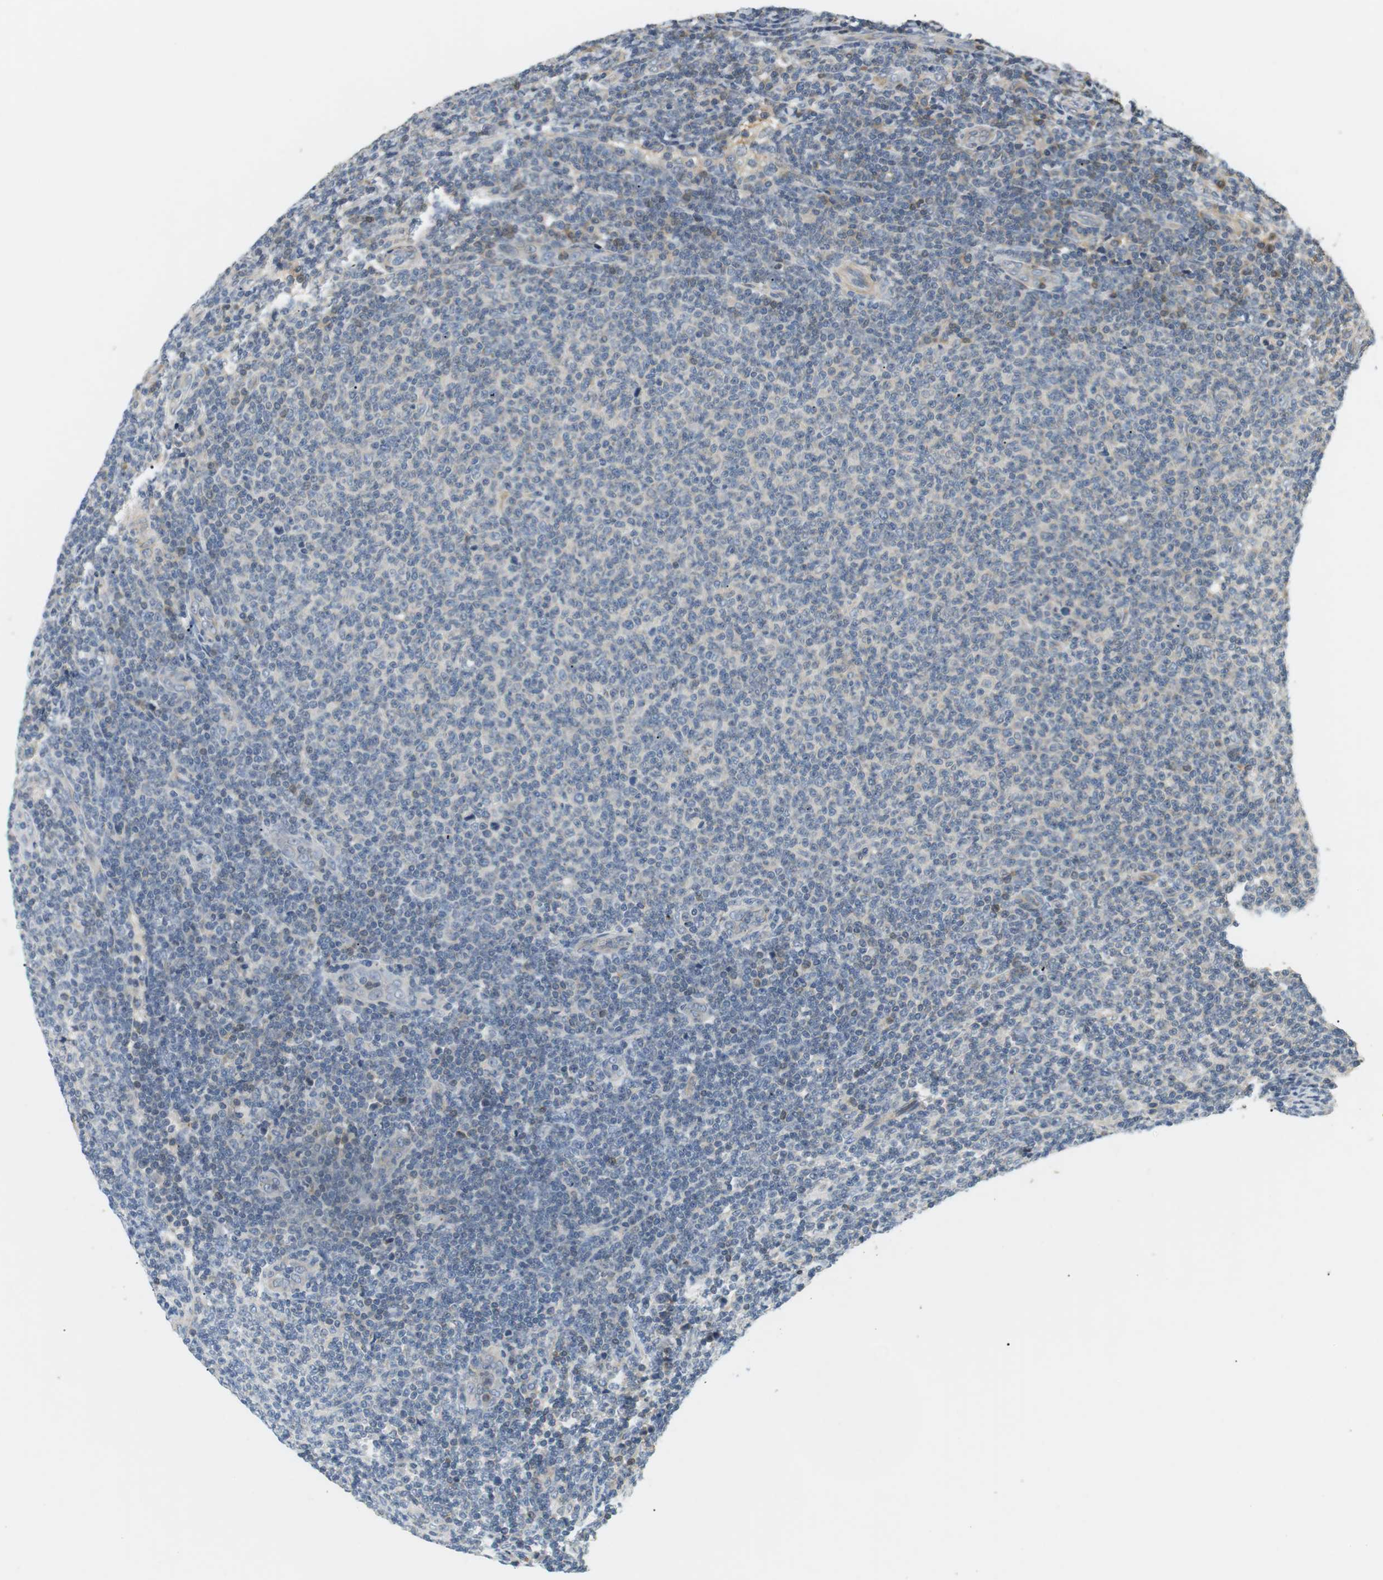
{"staining": {"intensity": "negative", "quantity": "none", "location": "none"}, "tissue": "lymphoma", "cell_type": "Tumor cells", "image_type": "cancer", "snomed": [{"axis": "morphology", "description": "Malignant lymphoma, non-Hodgkin's type, Low grade"}, {"axis": "topography", "description": "Lymph node"}], "caption": "This is a image of IHC staining of lymphoma, which shows no staining in tumor cells.", "gene": "P2RY1", "patient": {"sex": "male", "age": 66}}